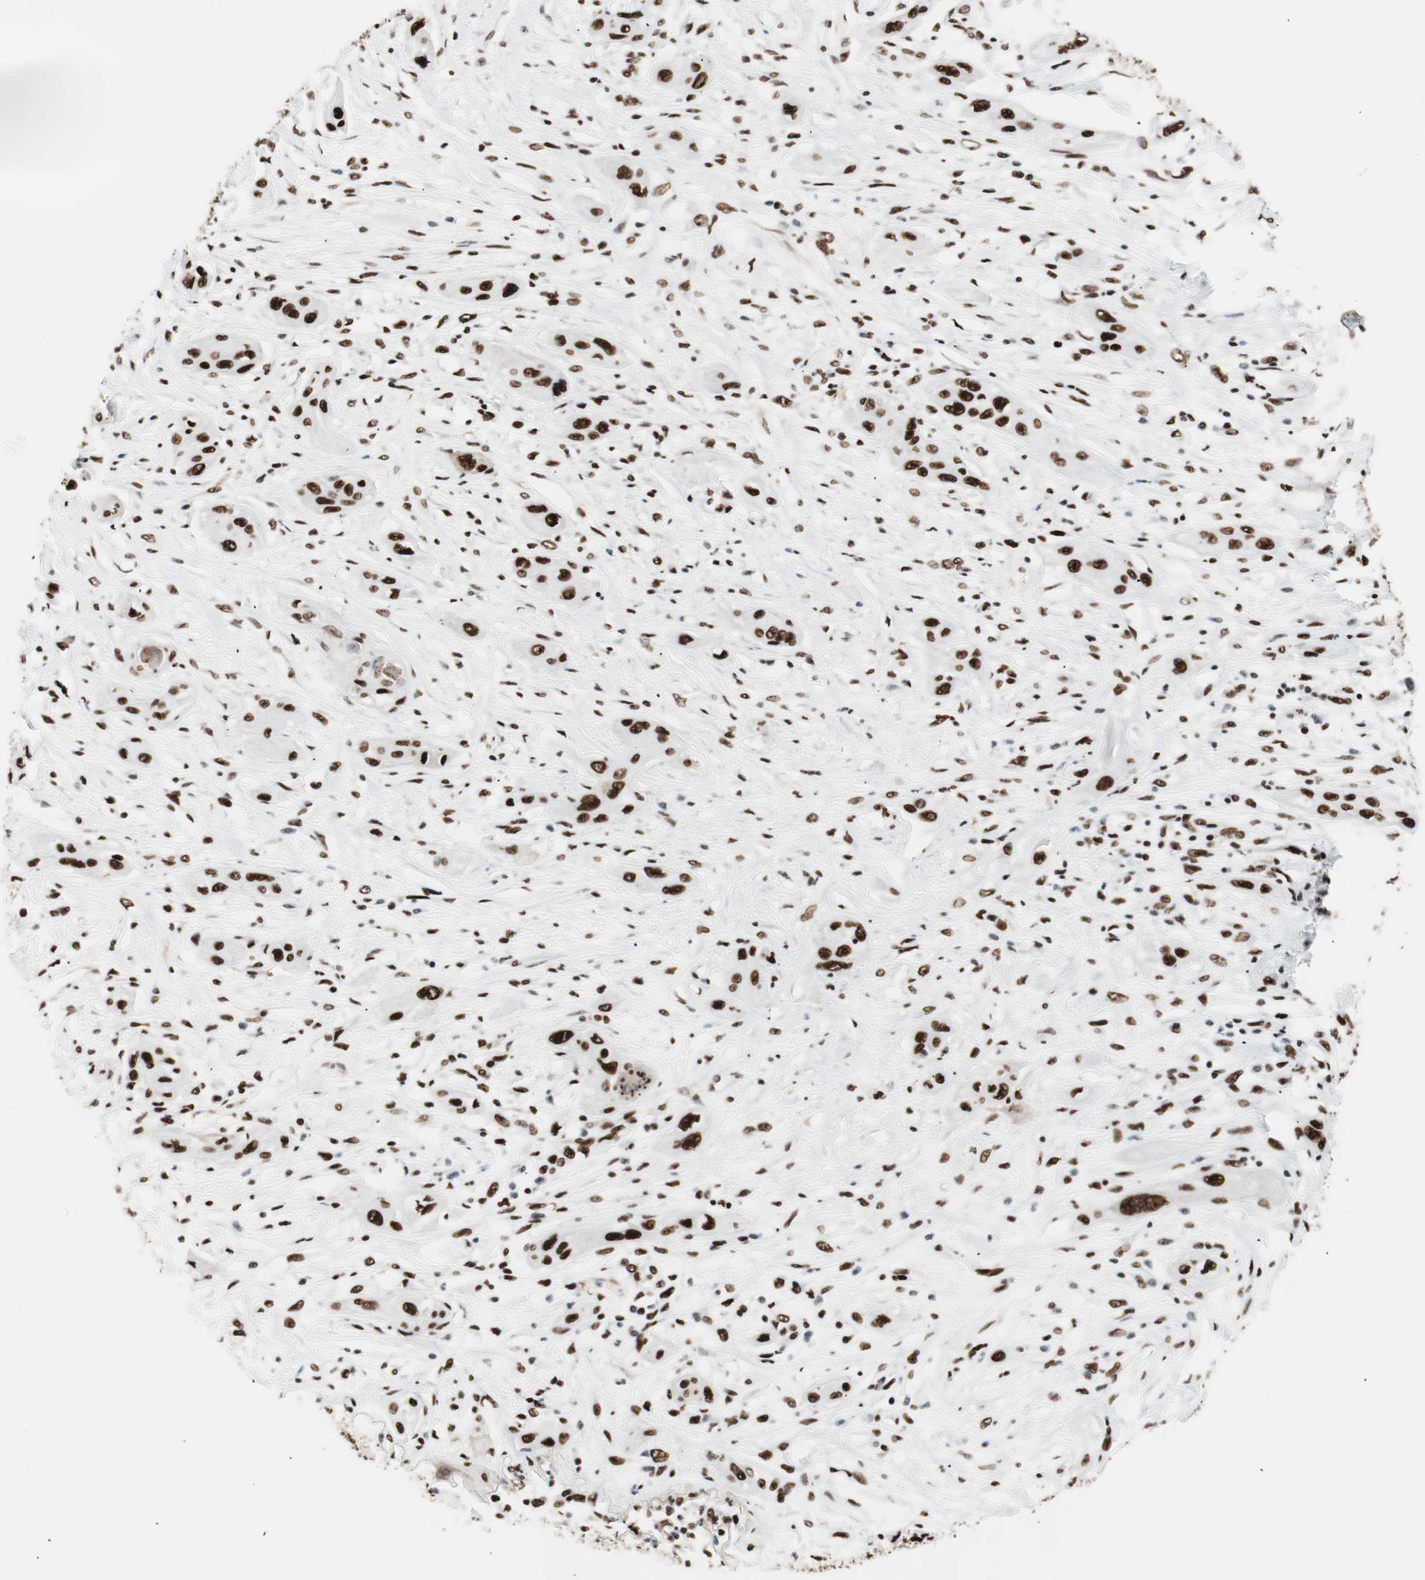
{"staining": {"intensity": "strong", "quantity": ">75%", "location": "nuclear"}, "tissue": "lung cancer", "cell_type": "Tumor cells", "image_type": "cancer", "snomed": [{"axis": "morphology", "description": "Squamous cell carcinoma, NOS"}, {"axis": "topography", "description": "Lung"}], "caption": "A histopathology image of human lung cancer stained for a protein demonstrates strong nuclear brown staining in tumor cells. The protein of interest is shown in brown color, while the nuclei are stained blue.", "gene": "PSME3", "patient": {"sex": "female", "age": 47}}